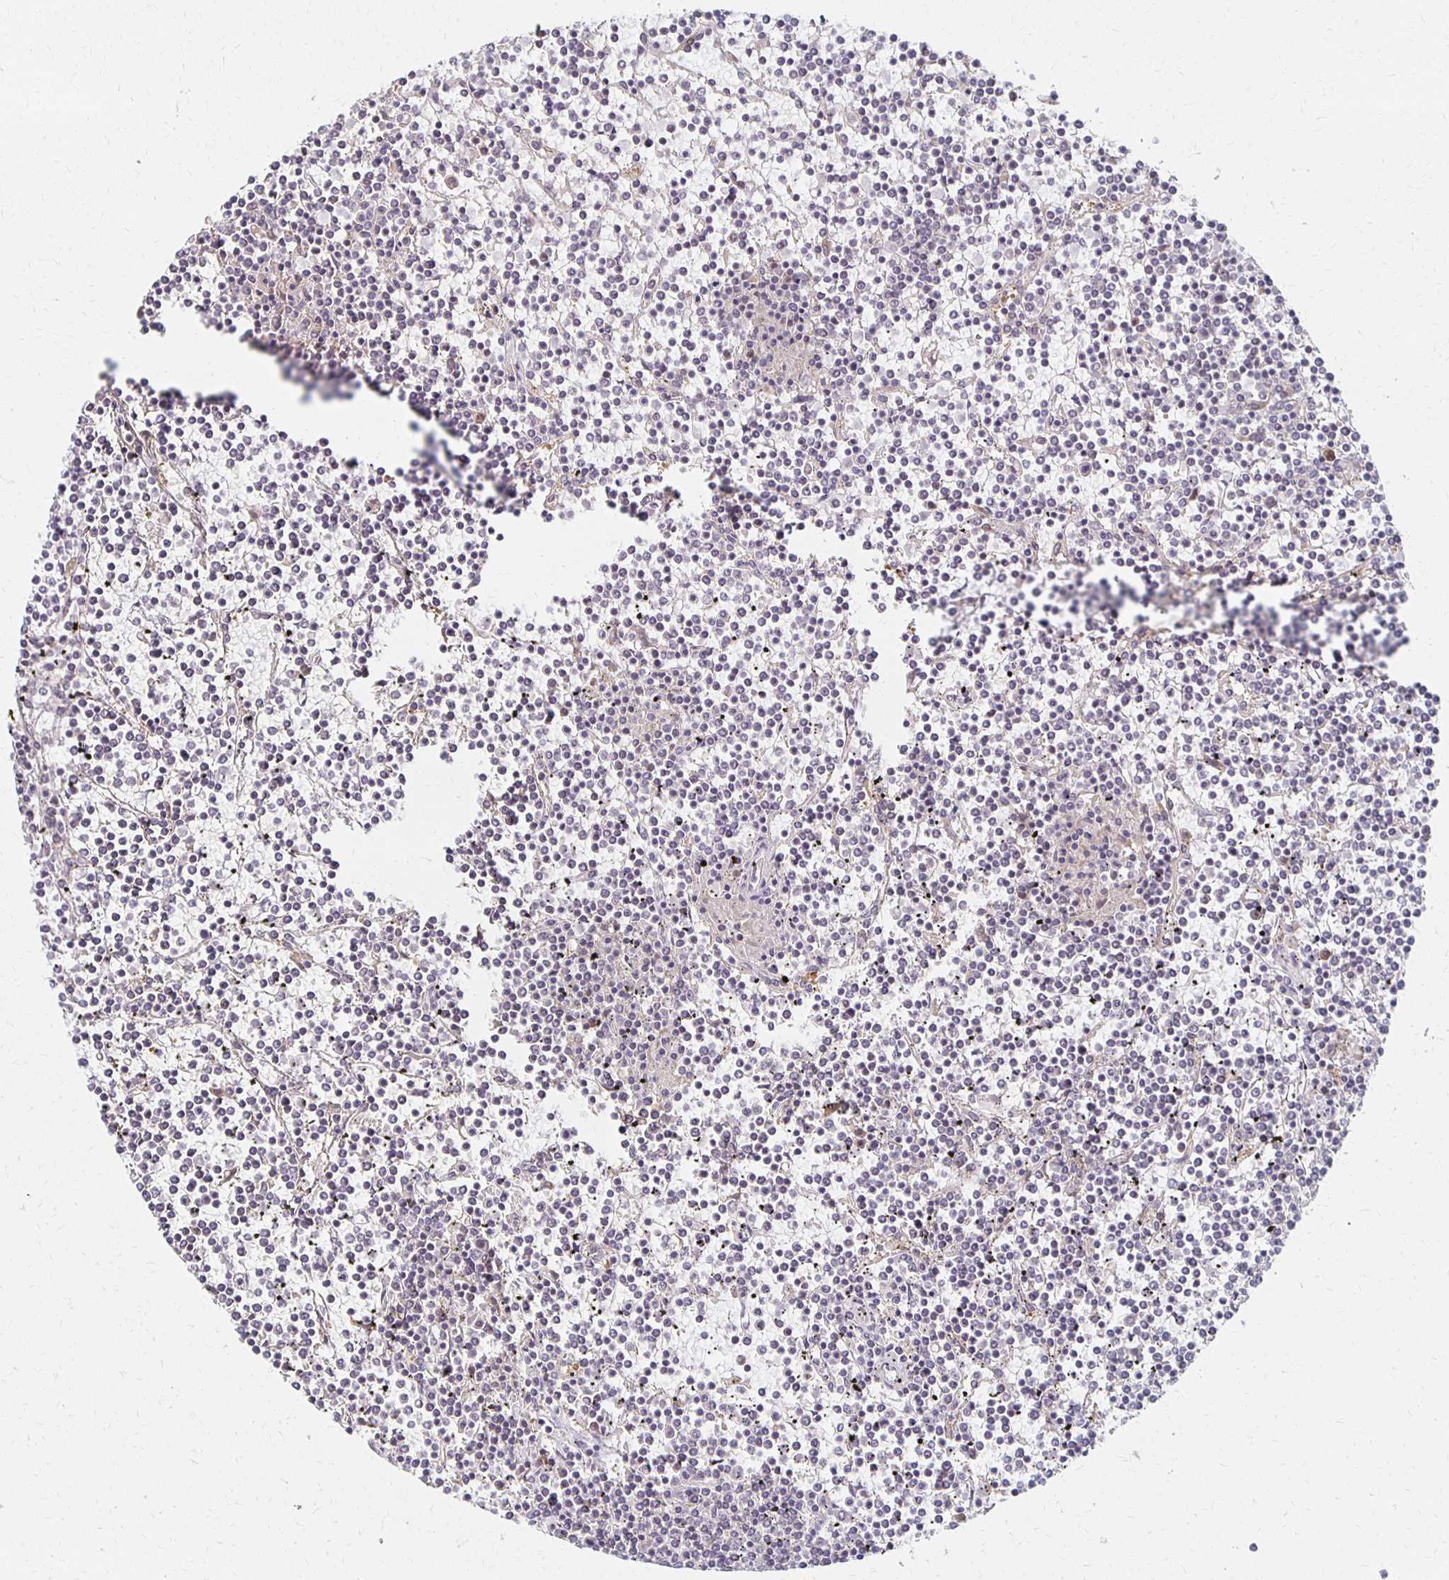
{"staining": {"intensity": "negative", "quantity": "none", "location": "none"}, "tissue": "lymphoma", "cell_type": "Tumor cells", "image_type": "cancer", "snomed": [{"axis": "morphology", "description": "Malignant lymphoma, non-Hodgkin's type, Low grade"}, {"axis": "topography", "description": "Spleen"}], "caption": "High power microscopy photomicrograph of an IHC histopathology image of low-grade malignant lymphoma, non-Hodgkin's type, revealing no significant expression in tumor cells.", "gene": "PRKCB", "patient": {"sex": "female", "age": 19}}